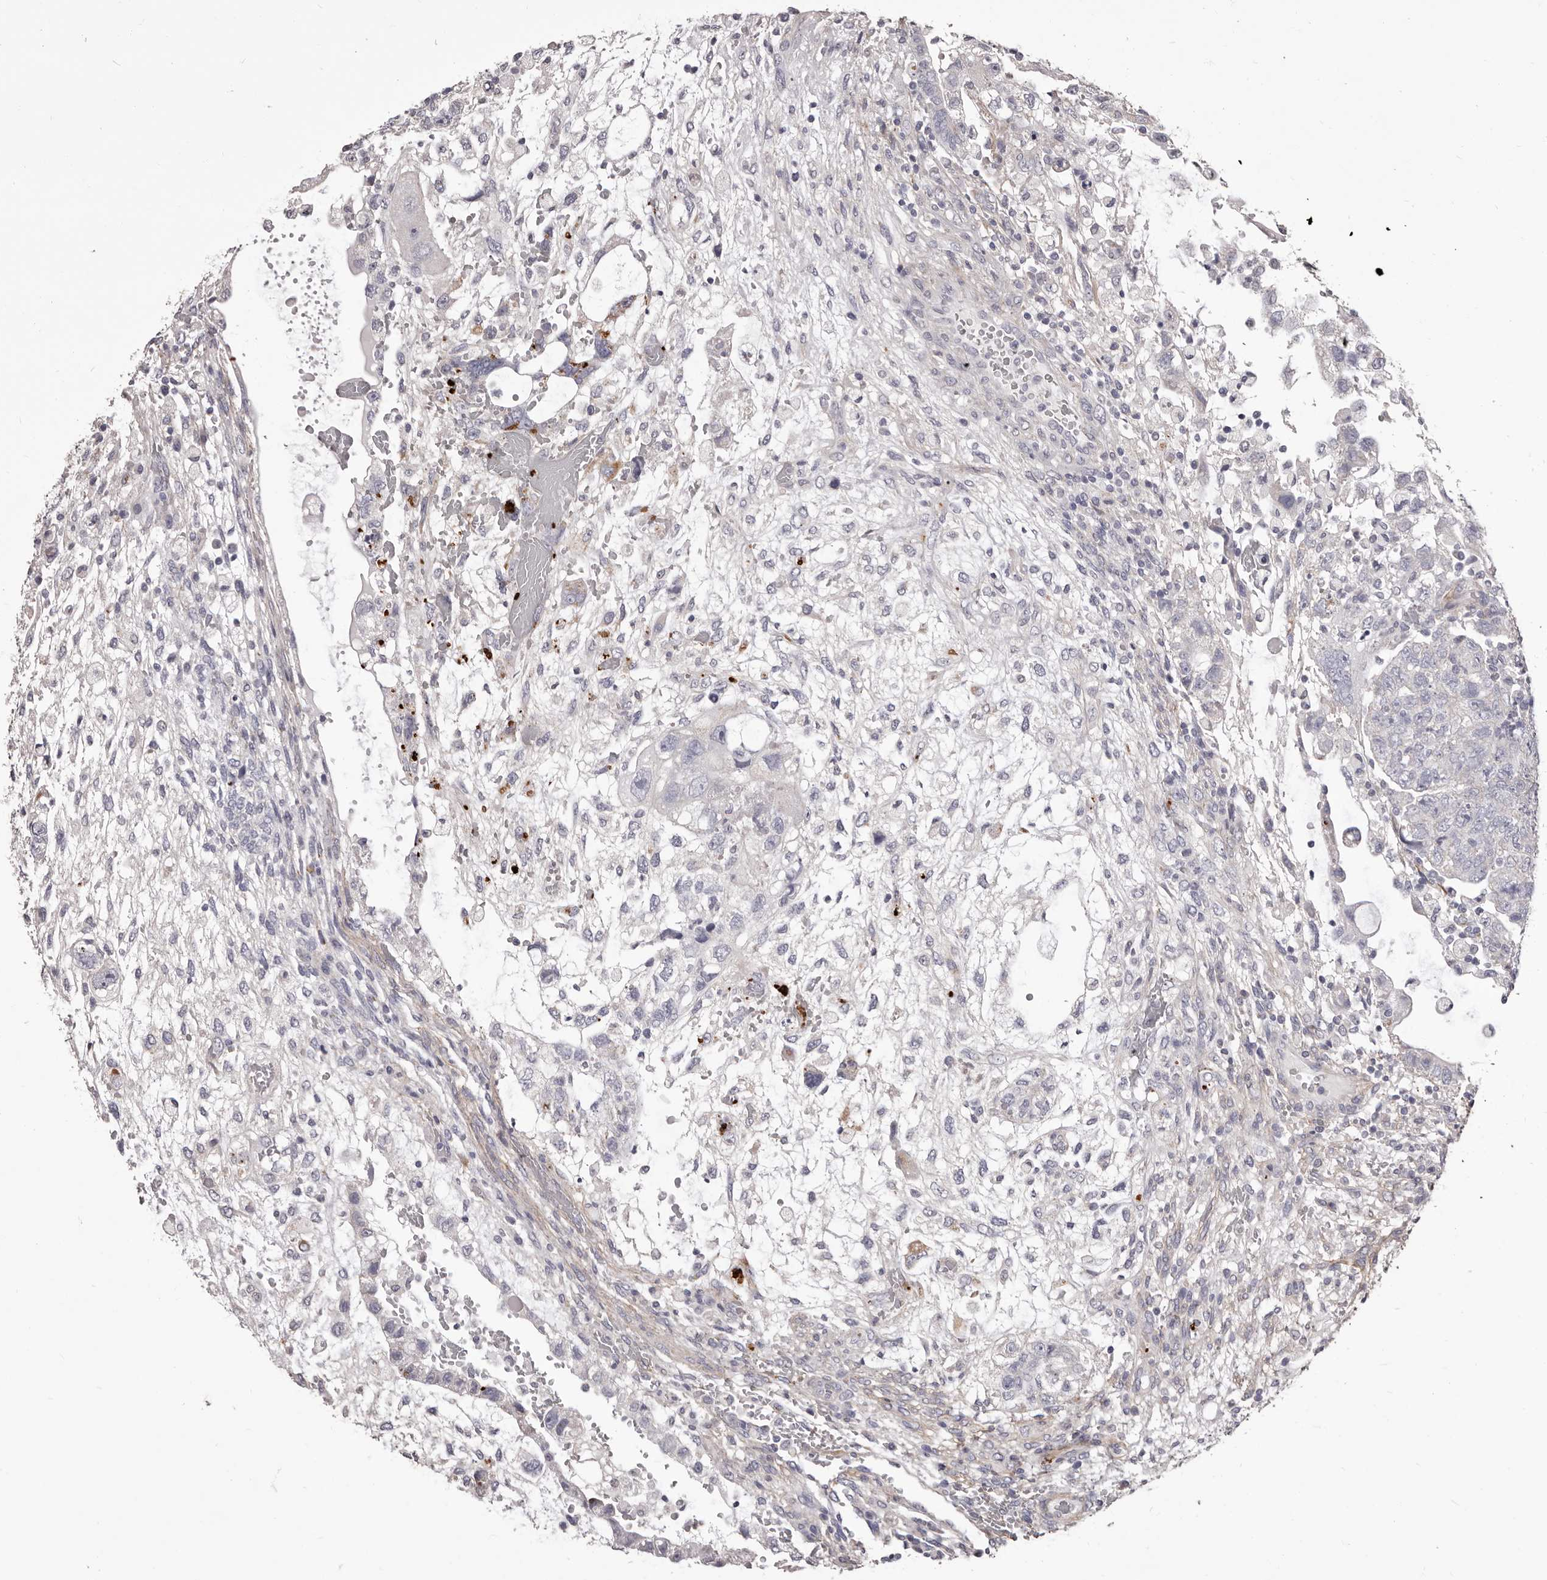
{"staining": {"intensity": "negative", "quantity": "none", "location": "none"}, "tissue": "testis cancer", "cell_type": "Tumor cells", "image_type": "cancer", "snomed": [{"axis": "morphology", "description": "Carcinoma, Embryonal, NOS"}, {"axis": "topography", "description": "Testis"}], "caption": "The image exhibits no significant expression in tumor cells of testis cancer. (DAB (3,3'-diaminobenzidine) immunohistochemistry, high magnification).", "gene": "COL6A1", "patient": {"sex": "male", "age": 36}}